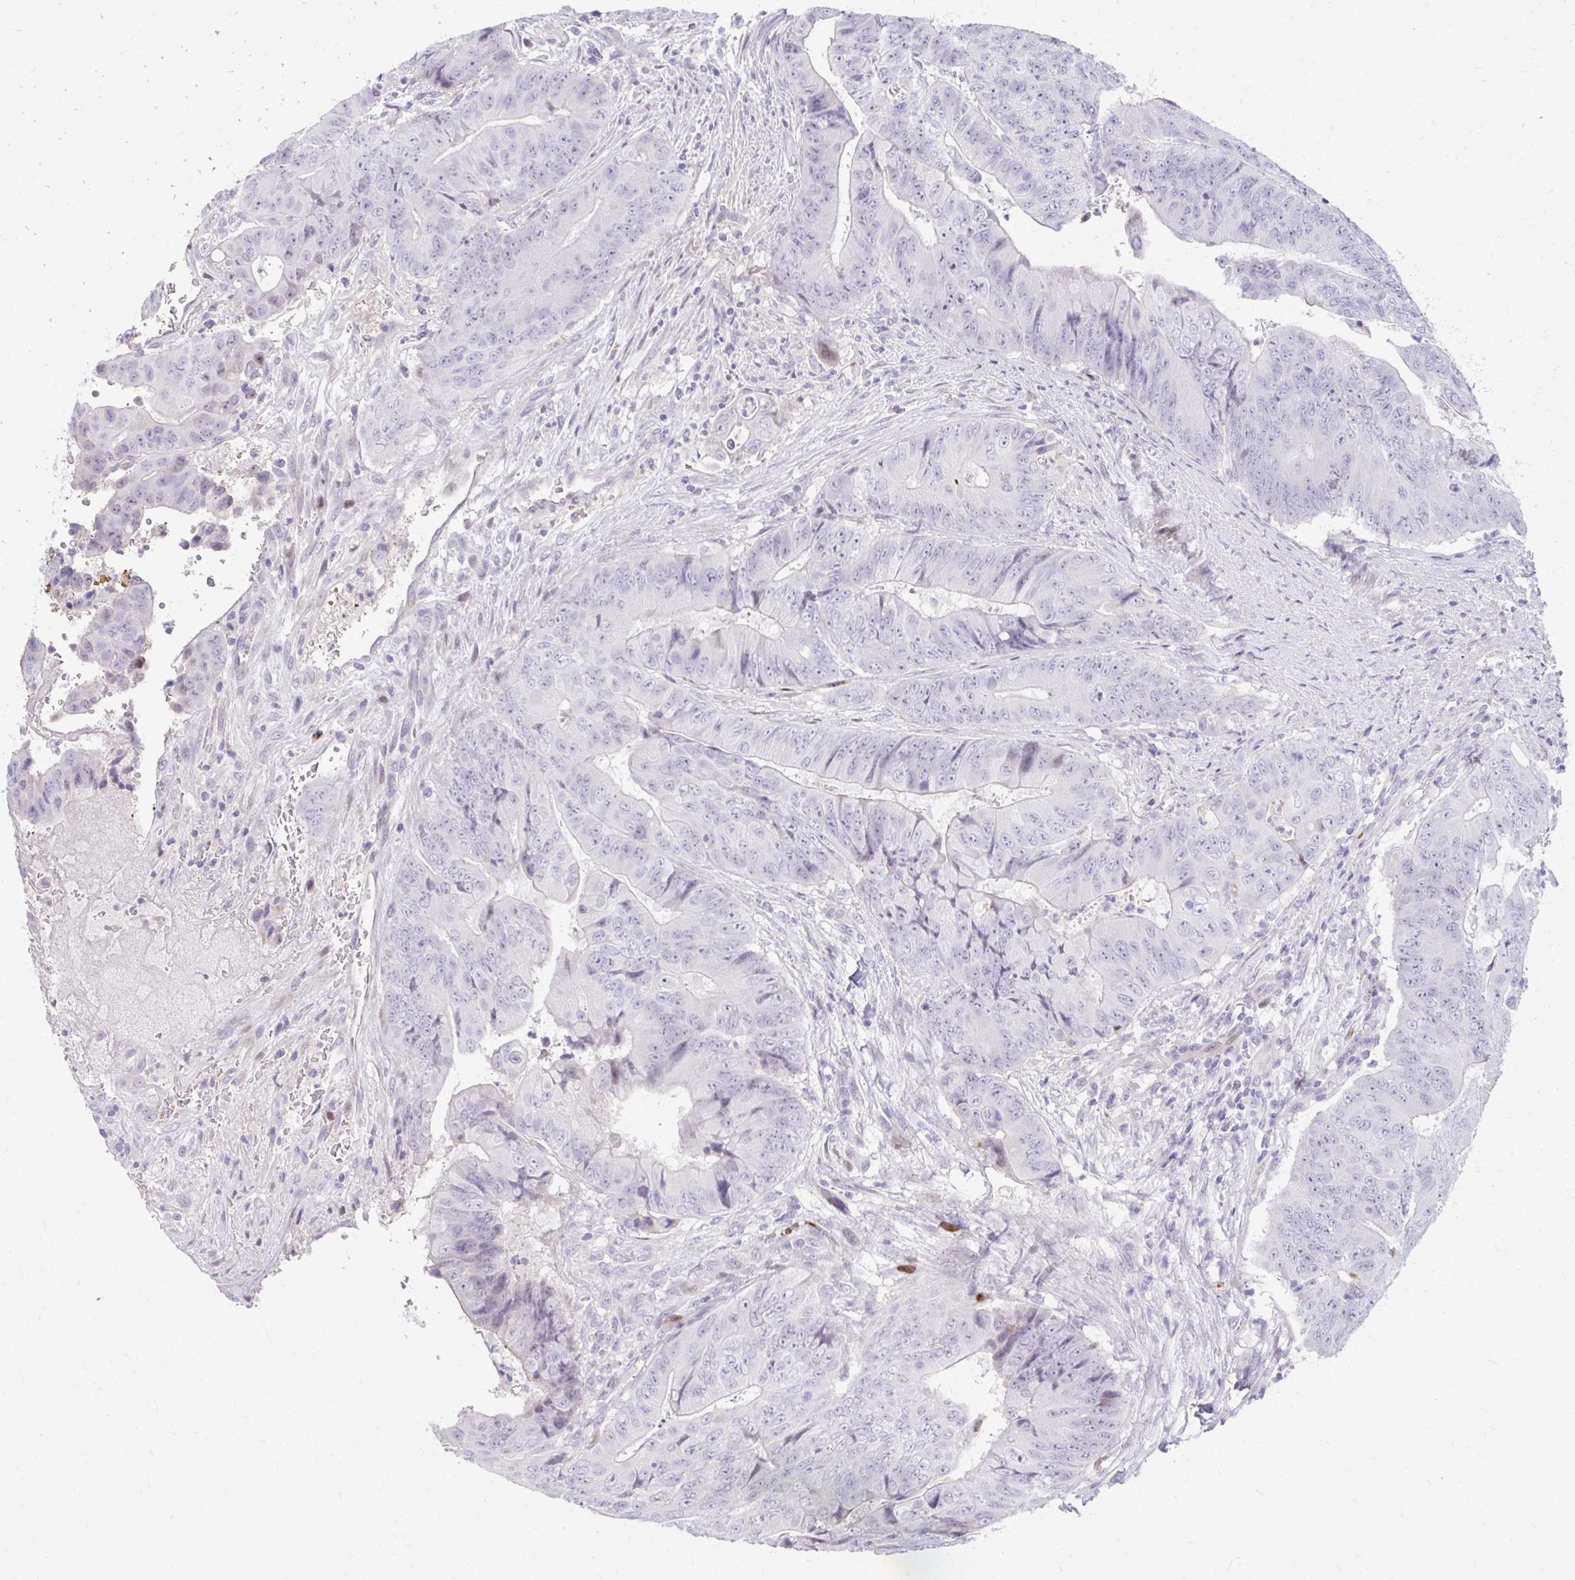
{"staining": {"intensity": "negative", "quantity": "none", "location": "none"}, "tissue": "colorectal cancer", "cell_type": "Tumor cells", "image_type": "cancer", "snomed": [{"axis": "morphology", "description": "Adenocarcinoma, NOS"}, {"axis": "topography", "description": "Colon"}], "caption": "Image shows no protein expression in tumor cells of colorectal adenocarcinoma tissue.", "gene": "DLX4", "patient": {"sex": "female", "age": 48}}